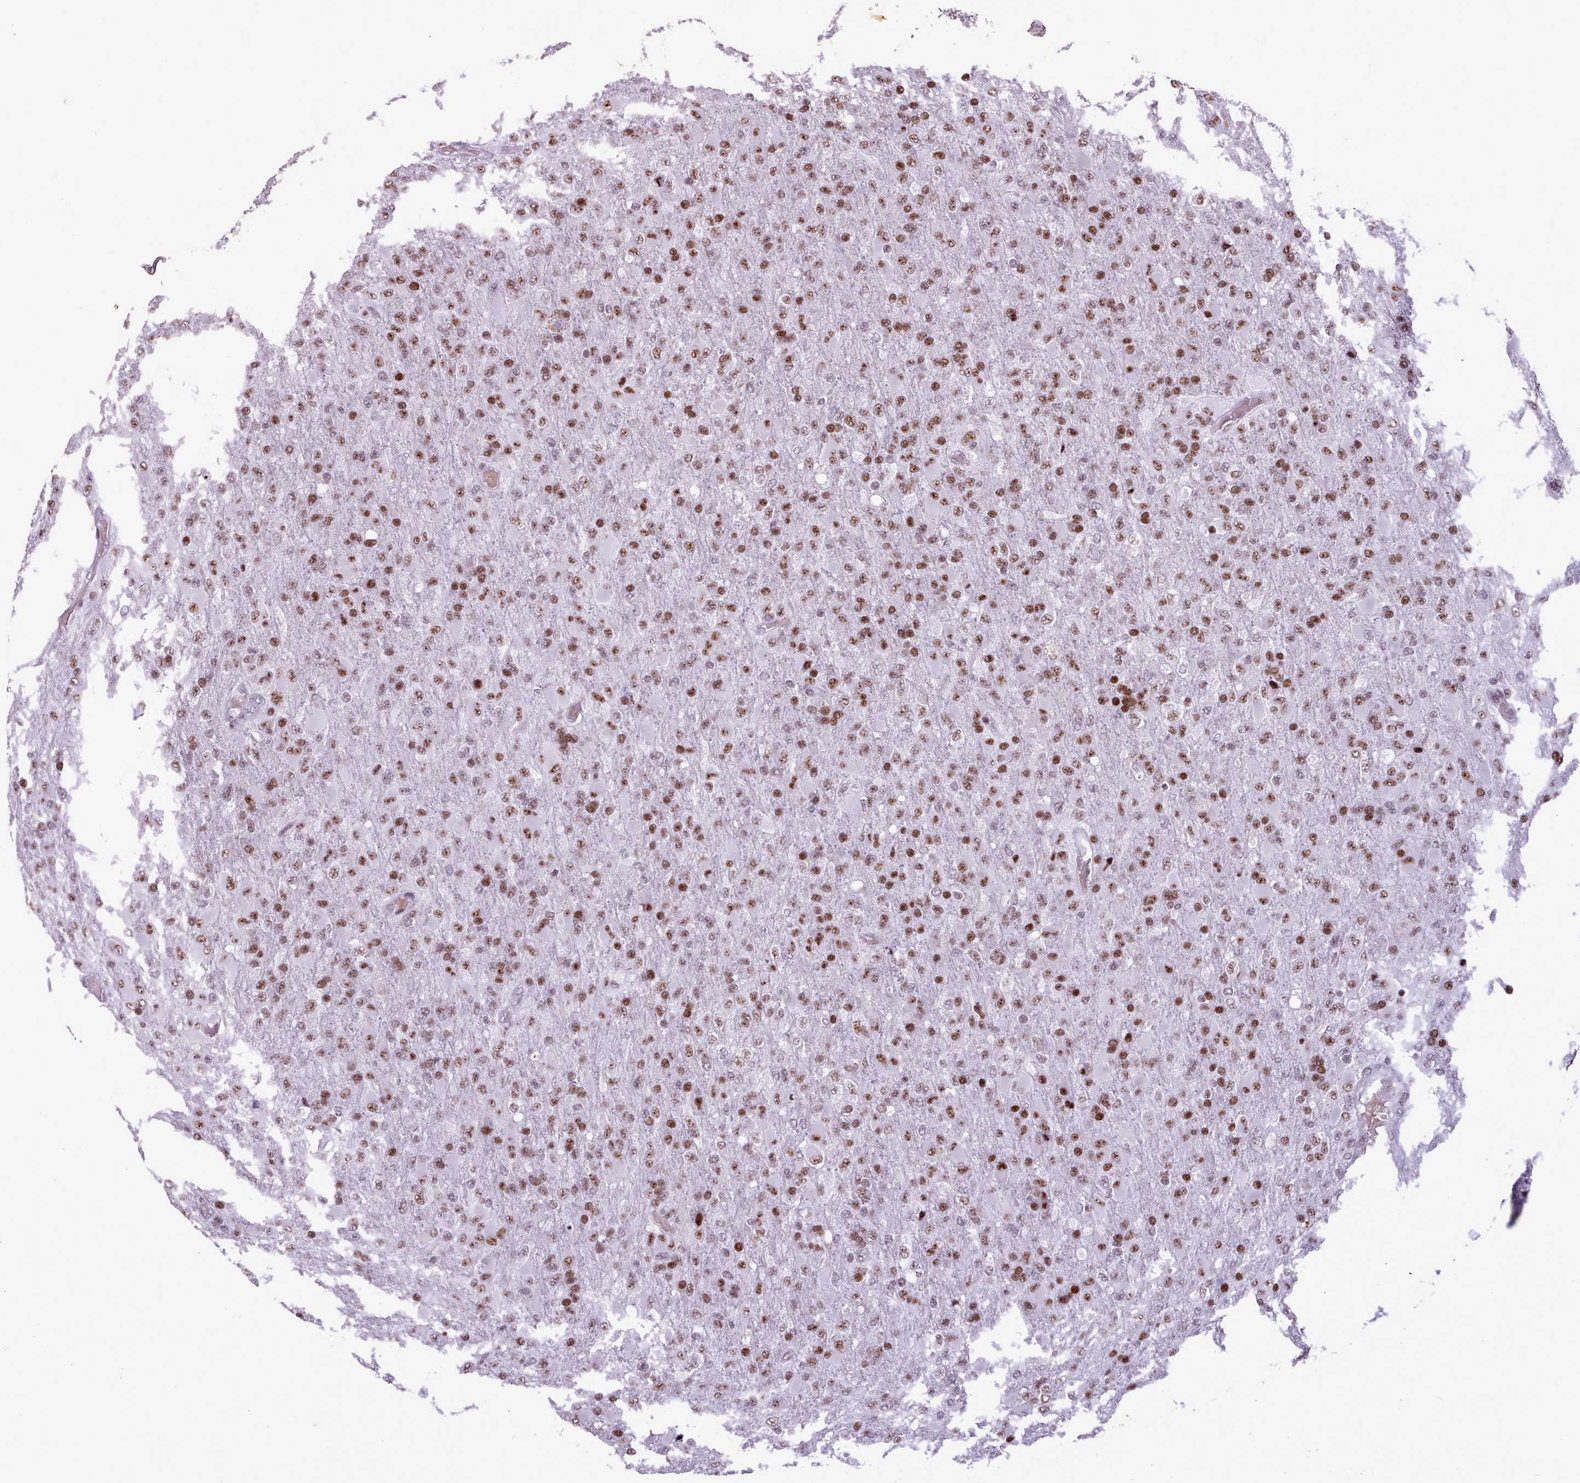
{"staining": {"intensity": "moderate", "quantity": ">75%", "location": "nuclear"}, "tissue": "glioma", "cell_type": "Tumor cells", "image_type": "cancer", "snomed": [{"axis": "morphology", "description": "Glioma, malignant, Low grade"}, {"axis": "topography", "description": "Brain"}], "caption": "Immunohistochemical staining of human low-grade glioma (malignant) reveals medium levels of moderate nuclear expression in approximately >75% of tumor cells.", "gene": "SRSF4", "patient": {"sex": "male", "age": 65}}